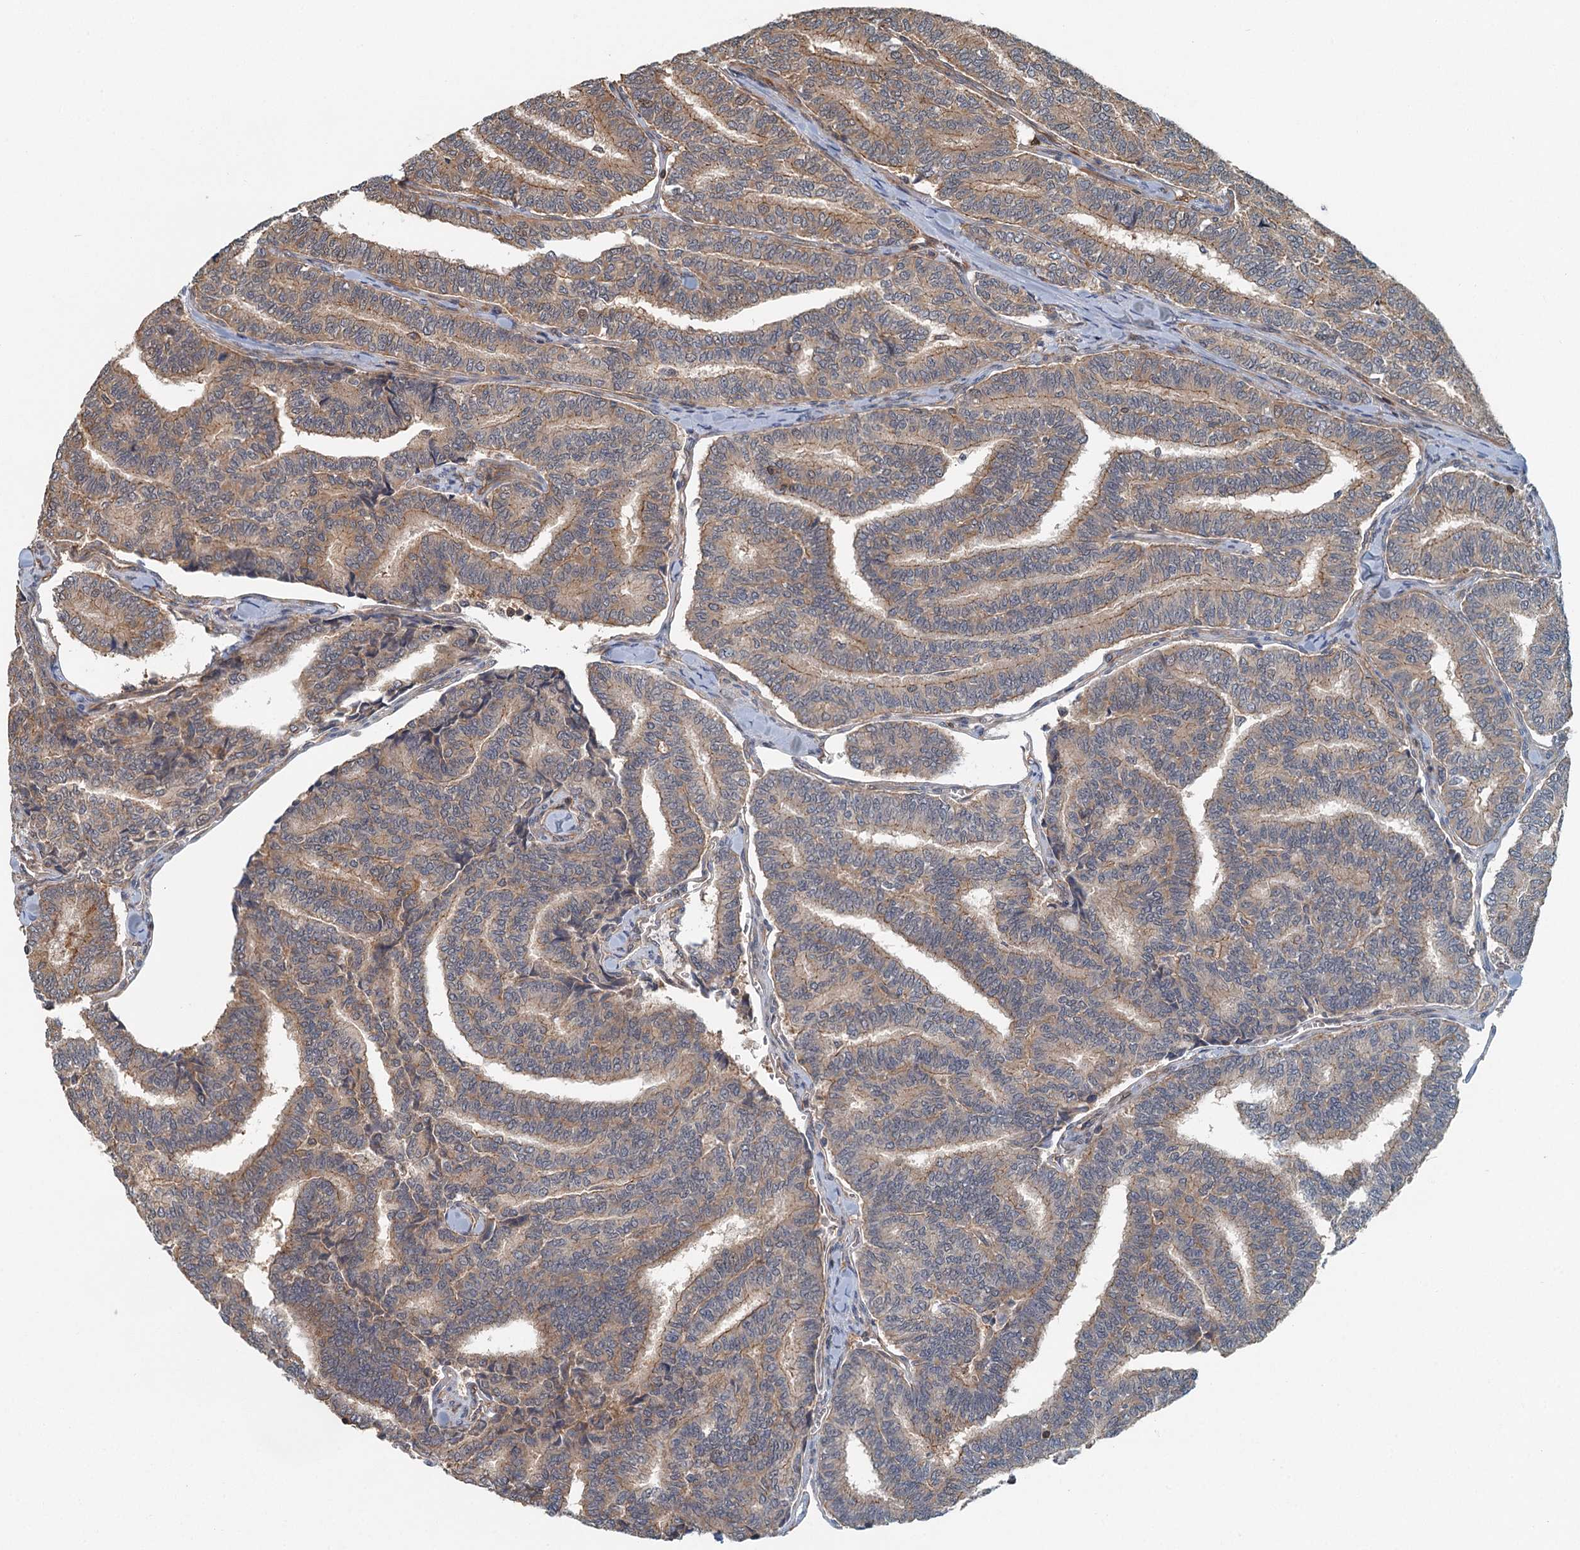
{"staining": {"intensity": "weak", "quantity": ">75%", "location": "cytoplasmic/membranous"}, "tissue": "thyroid cancer", "cell_type": "Tumor cells", "image_type": "cancer", "snomed": [{"axis": "morphology", "description": "Papillary adenocarcinoma, NOS"}, {"axis": "topography", "description": "Thyroid gland"}], "caption": "Tumor cells demonstrate weak cytoplasmic/membranous staining in approximately >75% of cells in papillary adenocarcinoma (thyroid). Nuclei are stained in blue.", "gene": "ZNF527", "patient": {"sex": "female", "age": 35}}